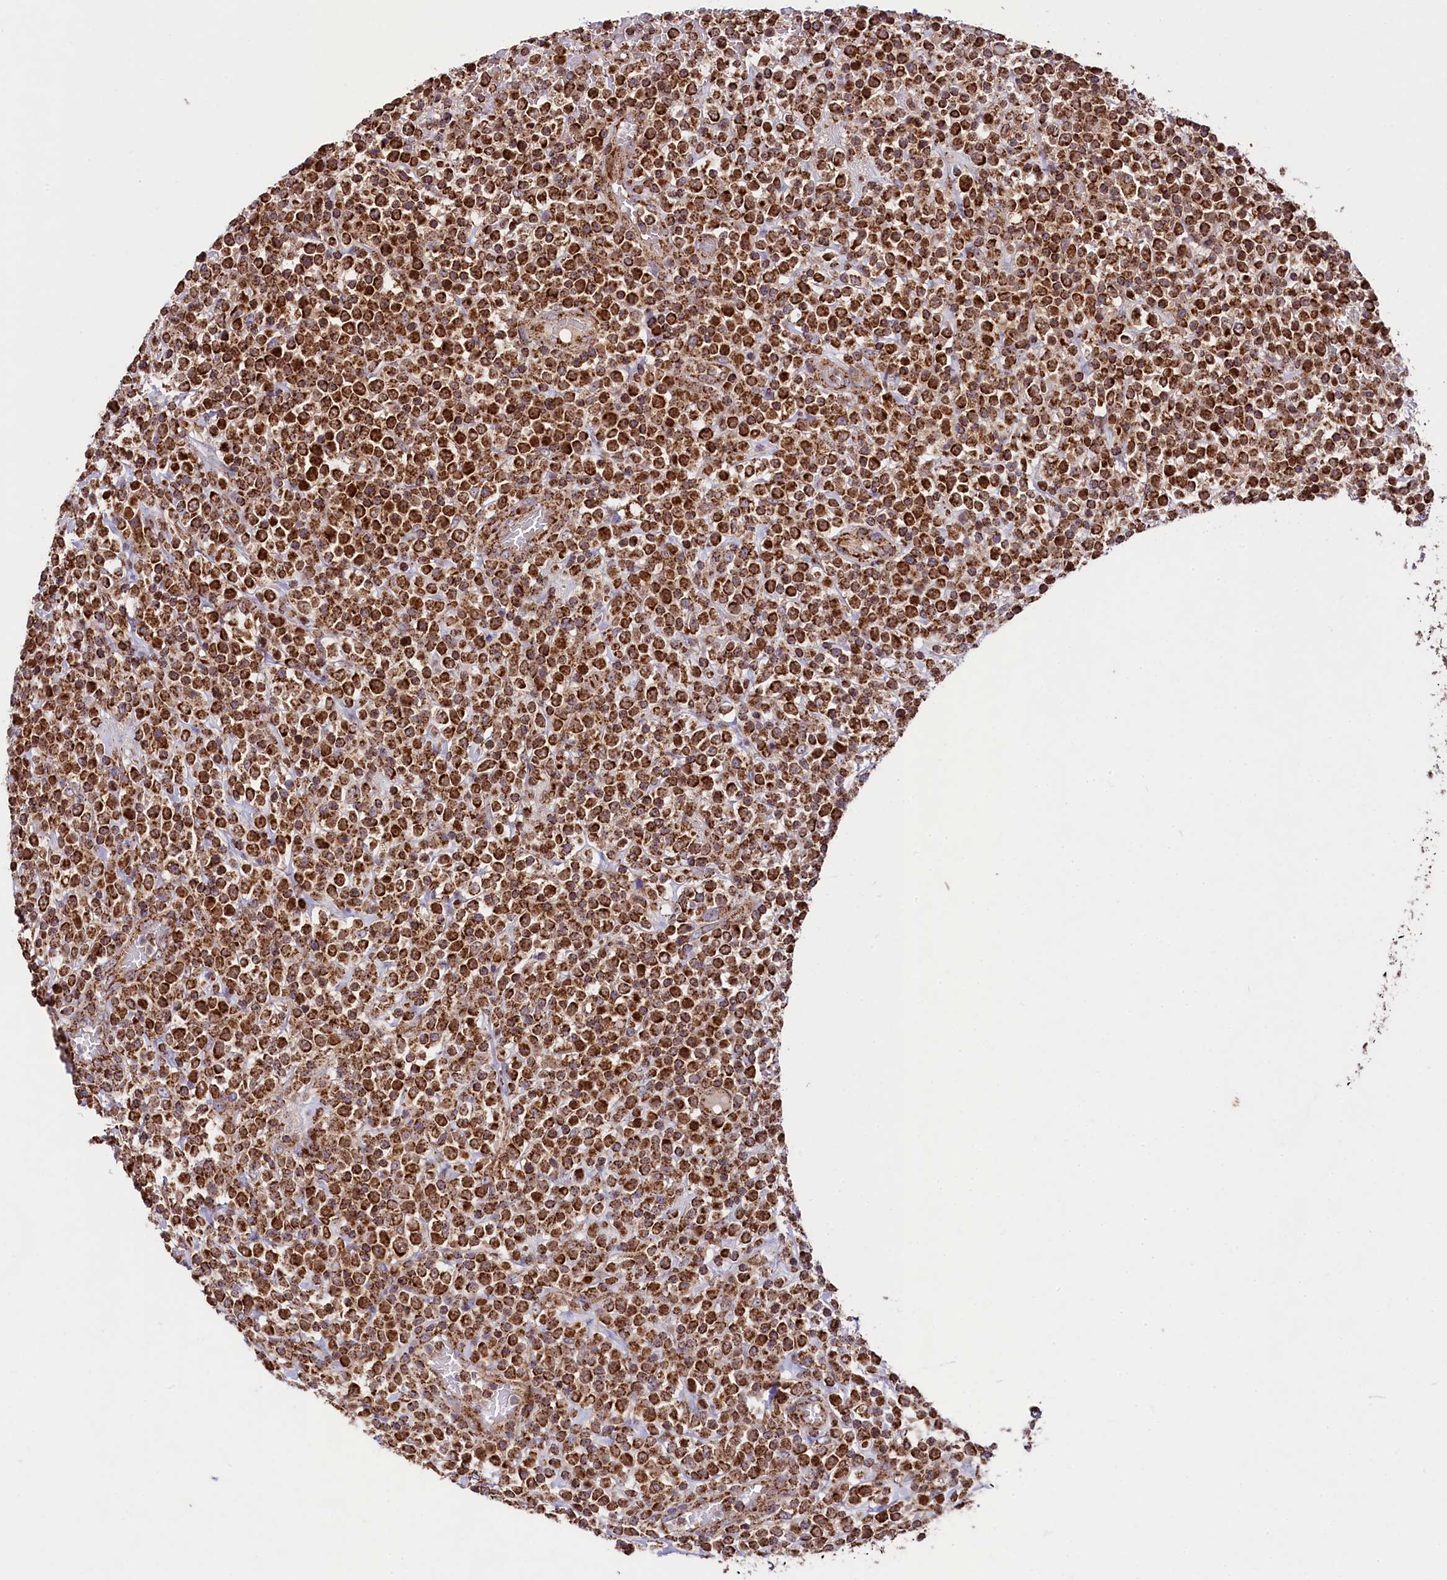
{"staining": {"intensity": "strong", "quantity": ">75%", "location": "cytoplasmic/membranous"}, "tissue": "lymphoma", "cell_type": "Tumor cells", "image_type": "cancer", "snomed": [{"axis": "morphology", "description": "Malignant lymphoma, non-Hodgkin's type, High grade"}, {"axis": "topography", "description": "Colon"}], "caption": "Immunohistochemistry (IHC) staining of lymphoma, which displays high levels of strong cytoplasmic/membranous staining in about >75% of tumor cells indicating strong cytoplasmic/membranous protein positivity. The staining was performed using DAB (3,3'-diaminobenzidine) (brown) for protein detection and nuclei were counterstained in hematoxylin (blue).", "gene": "CLYBL", "patient": {"sex": "female", "age": 53}}